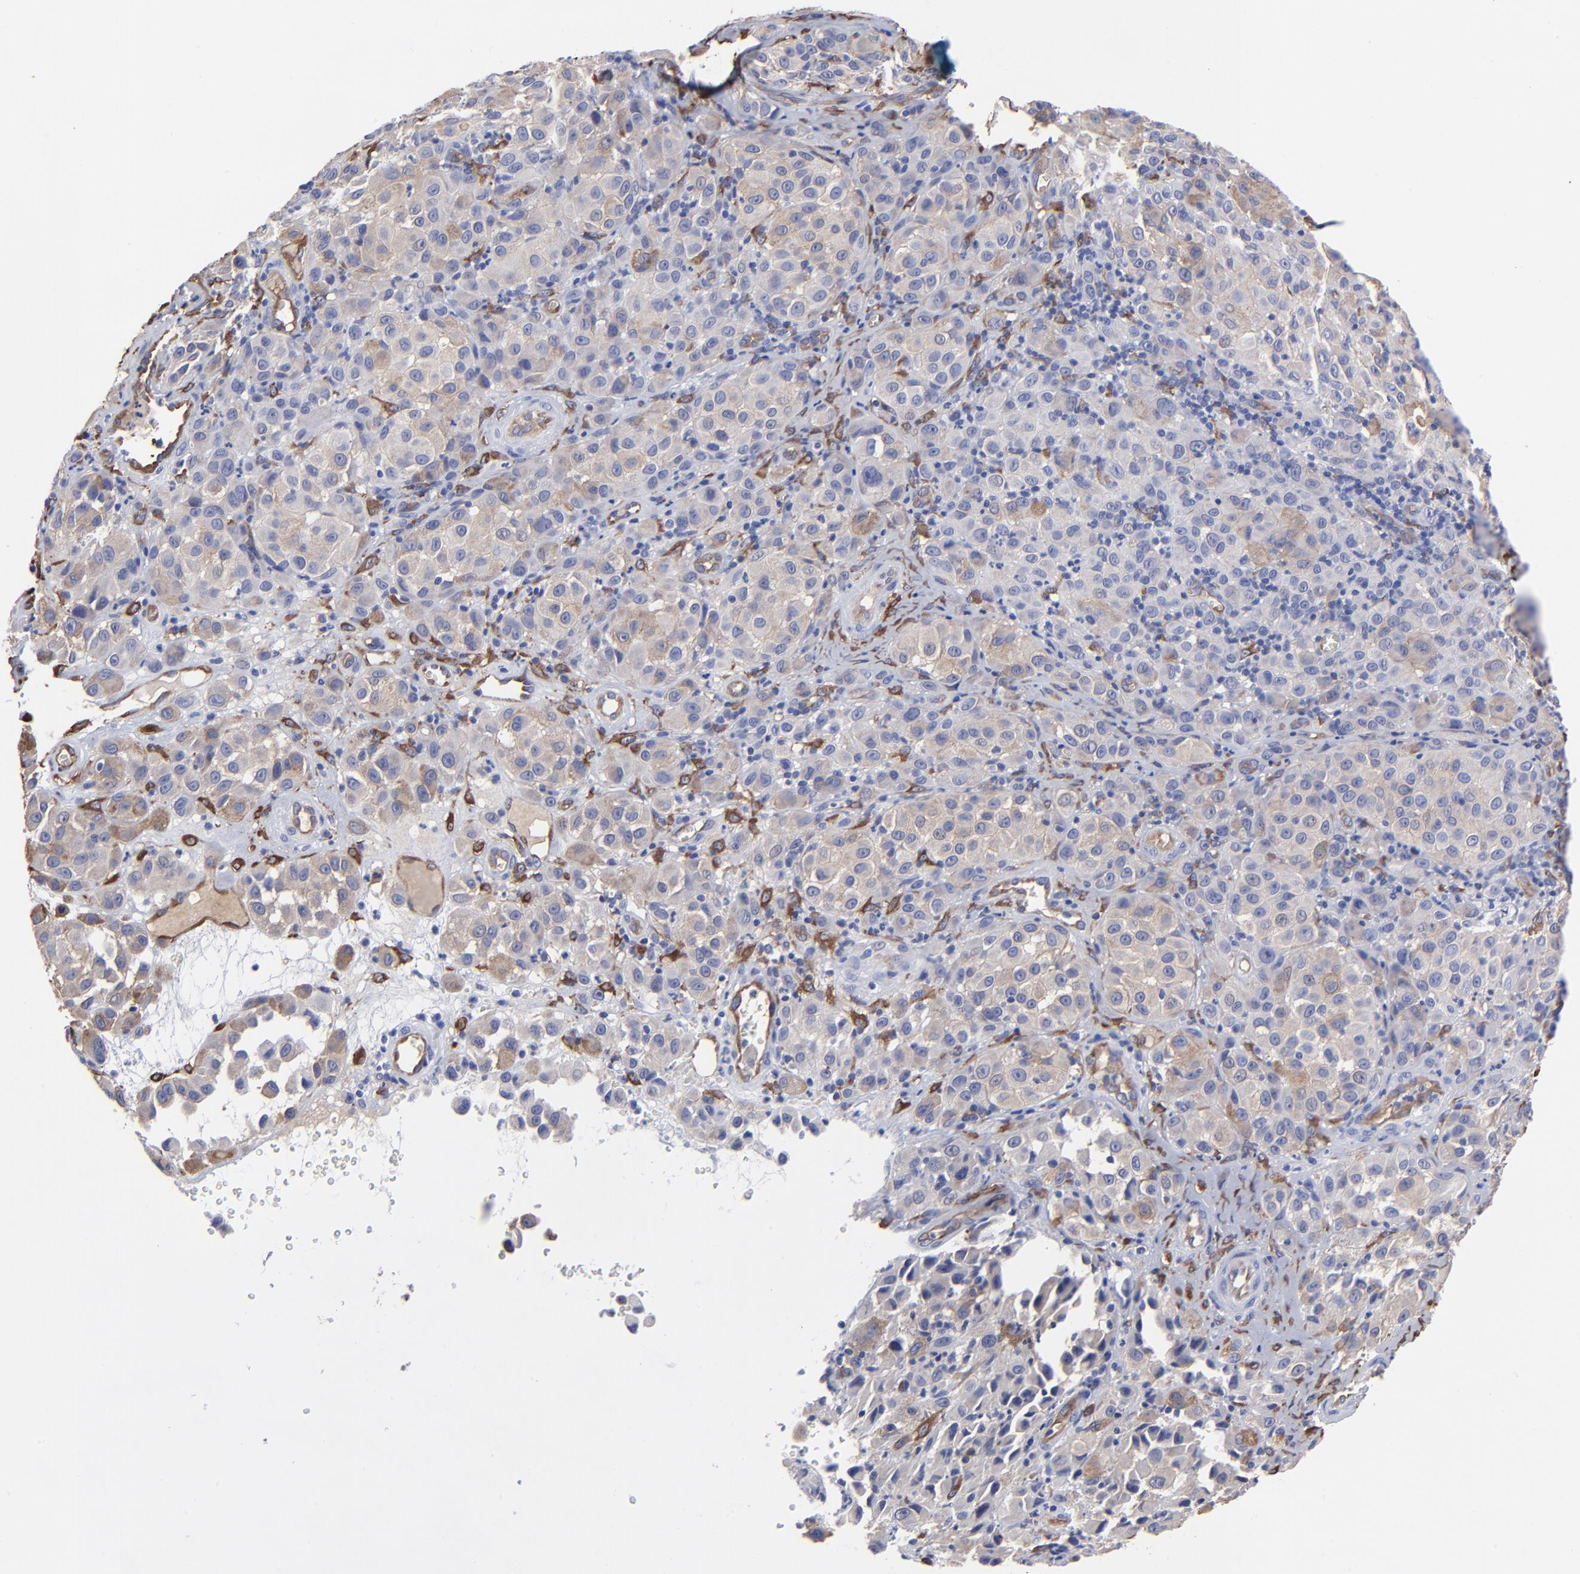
{"staining": {"intensity": "negative", "quantity": "none", "location": "none"}, "tissue": "melanoma", "cell_type": "Tumor cells", "image_type": "cancer", "snomed": [{"axis": "morphology", "description": "Malignant melanoma, NOS"}, {"axis": "topography", "description": "Skin"}], "caption": "DAB (3,3'-diaminobenzidine) immunohistochemical staining of malignant melanoma exhibits no significant positivity in tumor cells.", "gene": "CILP", "patient": {"sex": "female", "age": 21}}